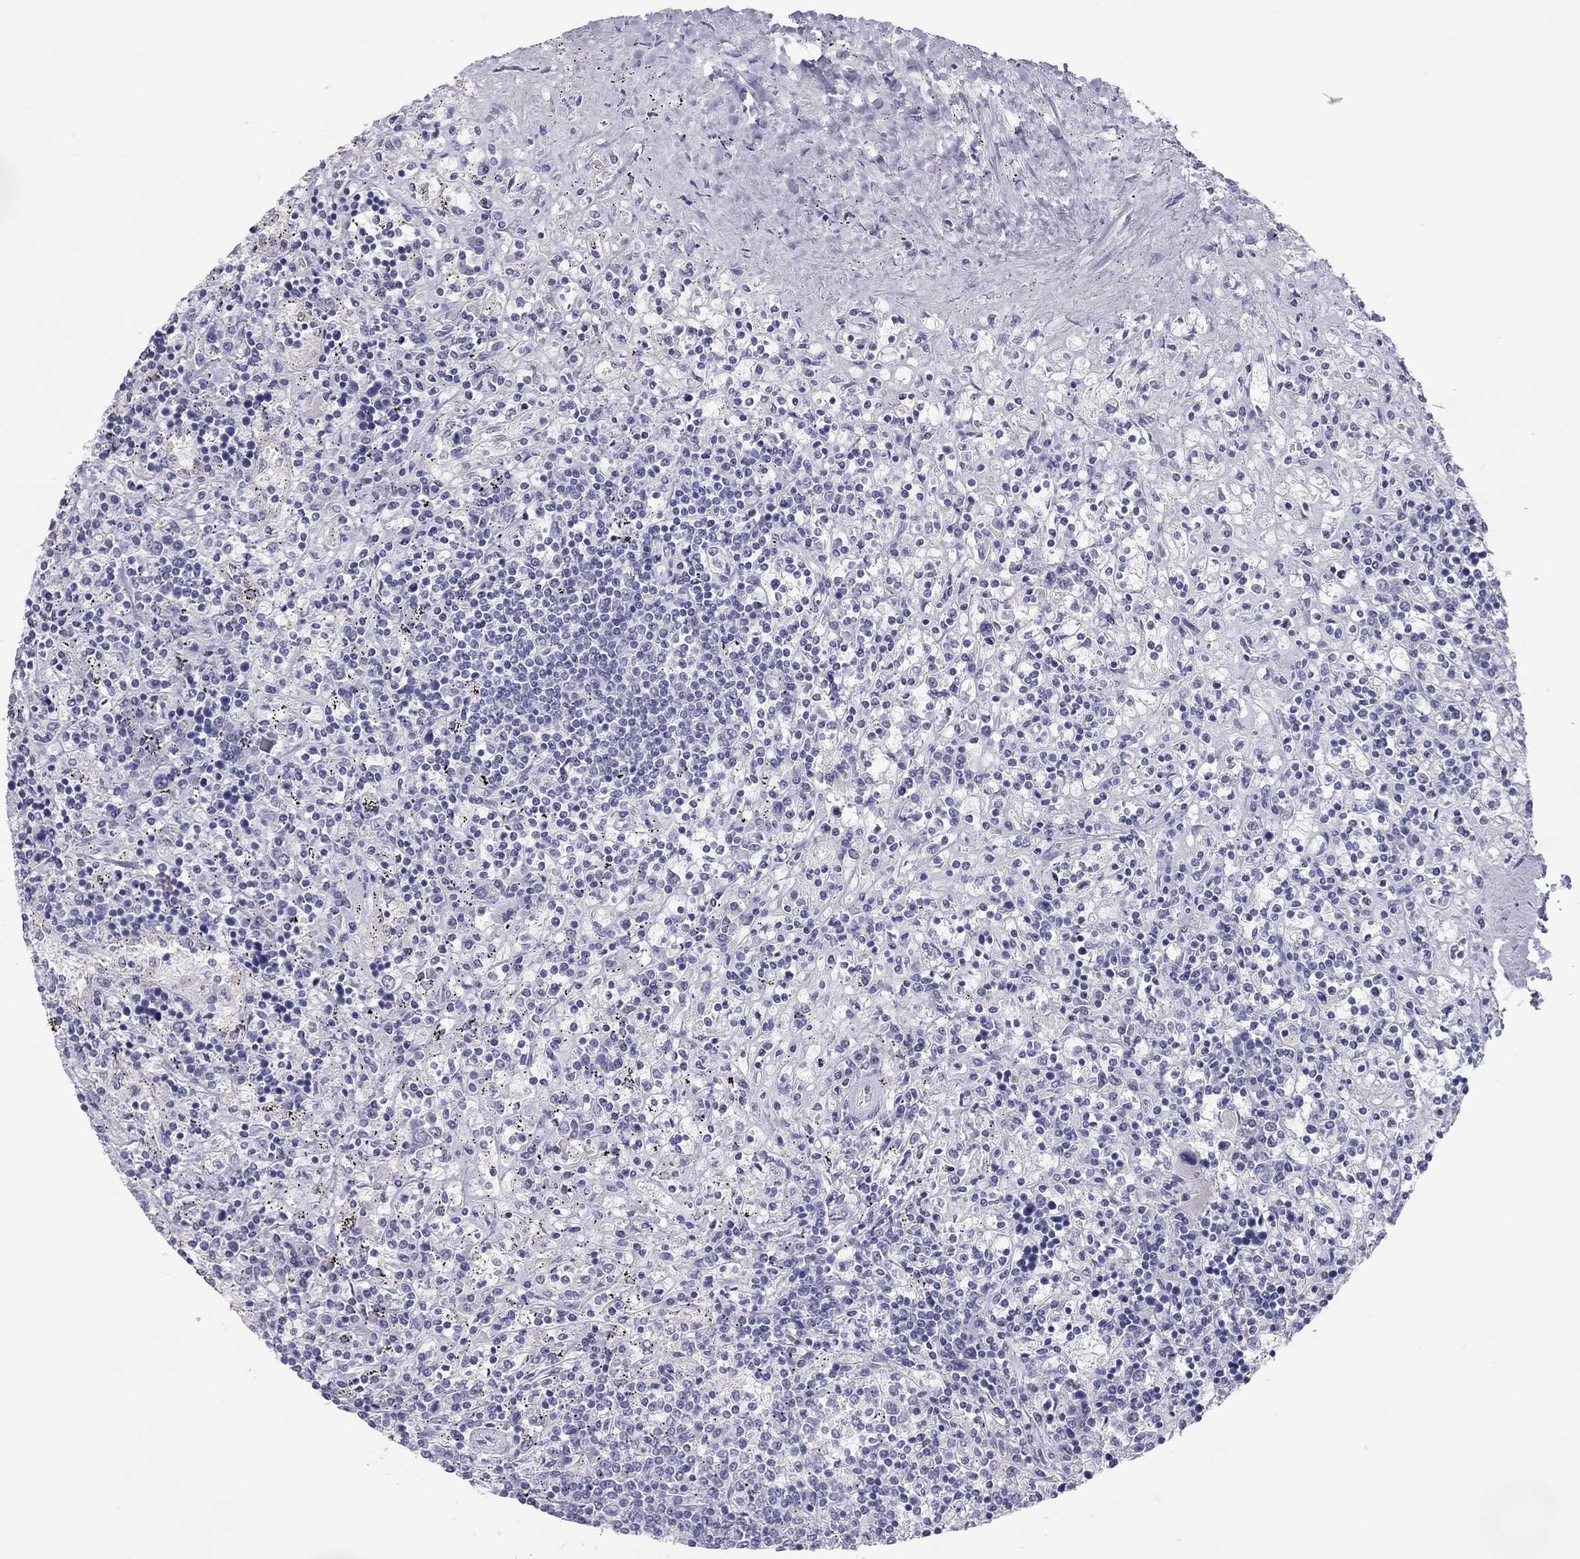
{"staining": {"intensity": "negative", "quantity": "none", "location": "none"}, "tissue": "lymphoma", "cell_type": "Tumor cells", "image_type": "cancer", "snomed": [{"axis": "morphology", "description": "Malignant lymphoma, non-Hodgkin's type, Low grade"}, {"axis": "topography", "description": "Spleen"}], "caption": "An IHC histopathology image of low-grade malignant lymphoma, non-Hodgkin's type is shown. There is no staining in tumor cells of low-grade malignant lymphoma, non-Hodgkin's type.", "gene": "PHOX2A", "patient": {"sex": "male", "age": 62}}